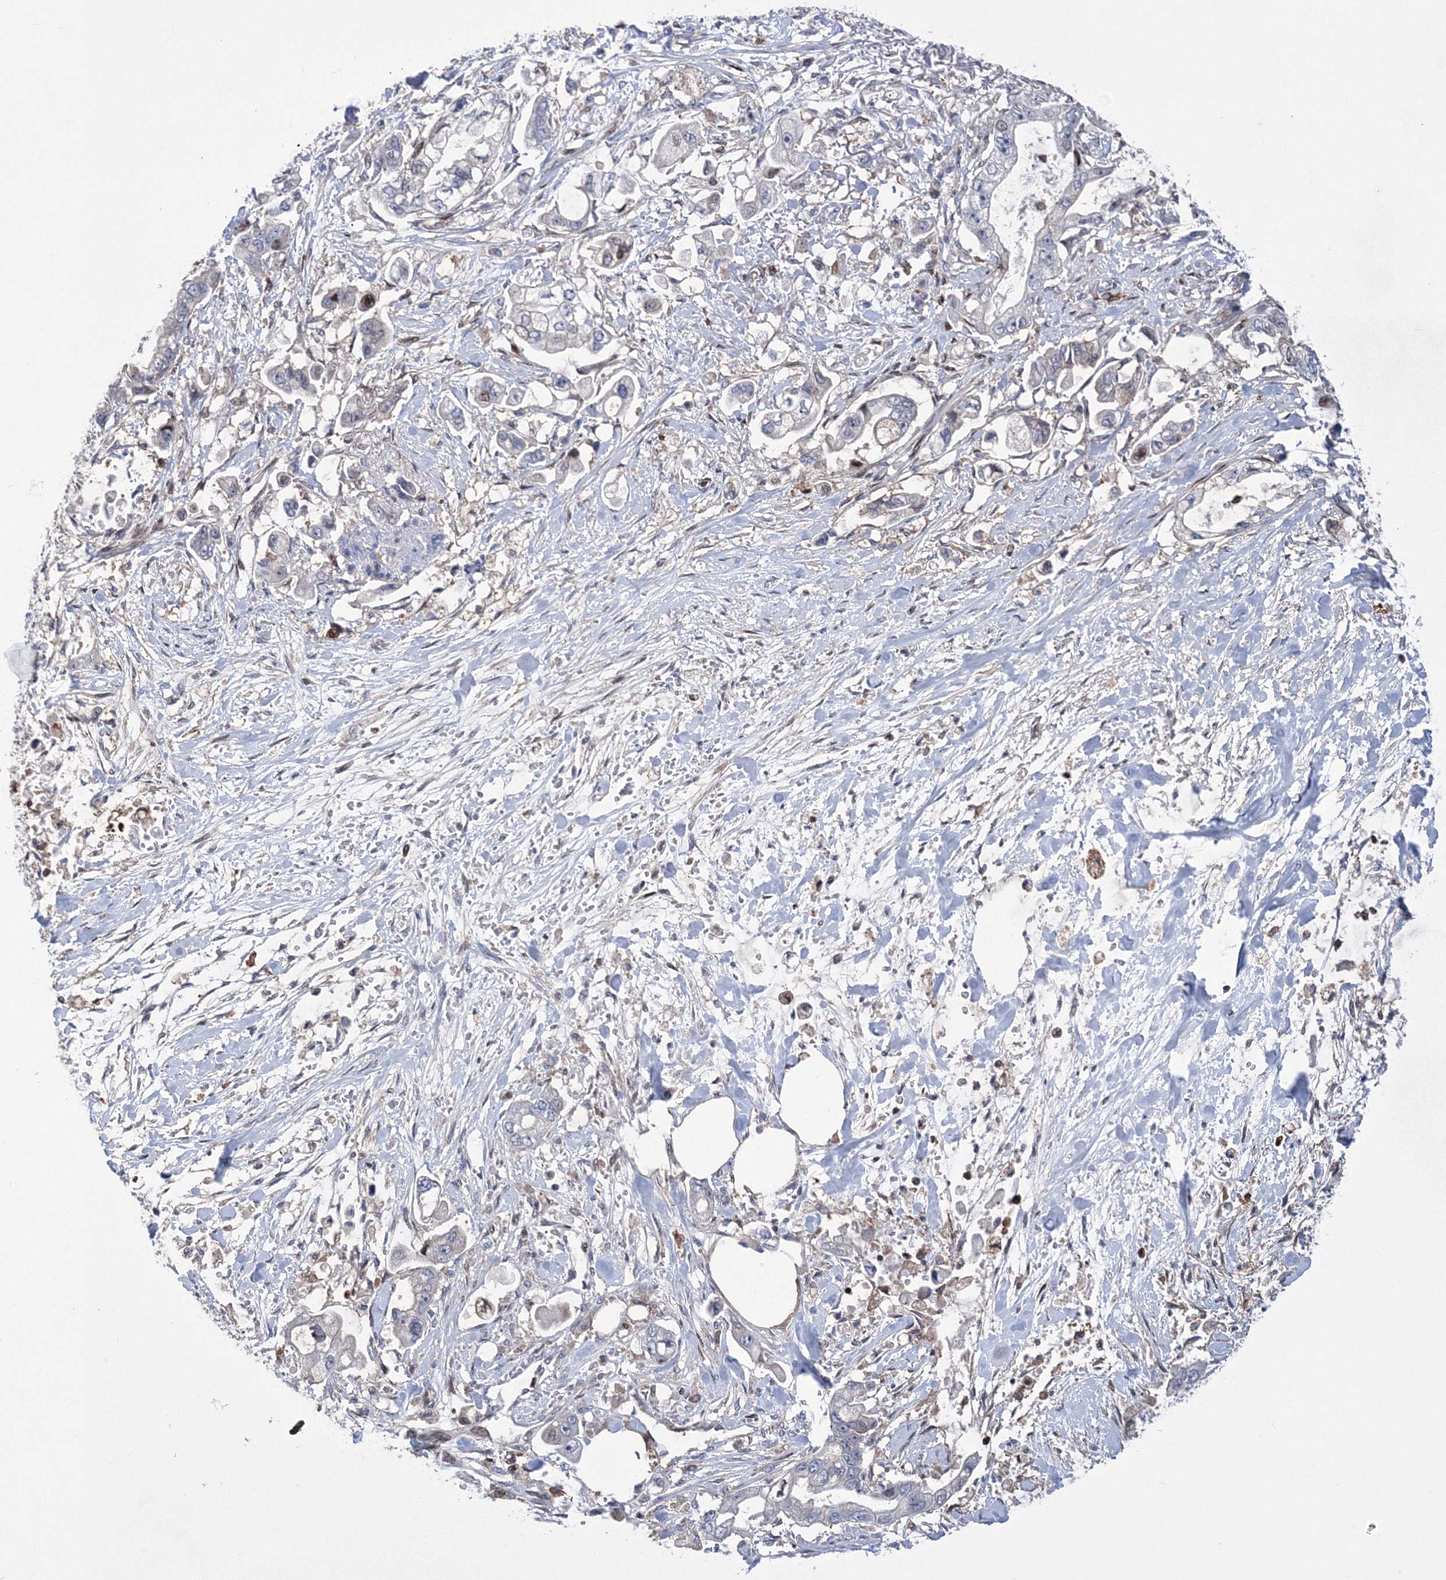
{"staining": {"intensity": "negative", "quantity": "none", "location": "none"}, "tissue": "stomach cancer", "cell_type": "Tumor cells", "image_type": "cancer", "snomed": [{"axis": "morphology", "description": "Adenocarcinoma, NOS"}, {"axis": "topography", "description": "Stomach"}], "caption": "Immunohistochemistry (IHC) micrograph of stomach cancer stained for a protein (brown), which exhibits no expression in tumor cells.", "gene": "RNPEPL1", "patient": {"sex": "male", "age": 62}}